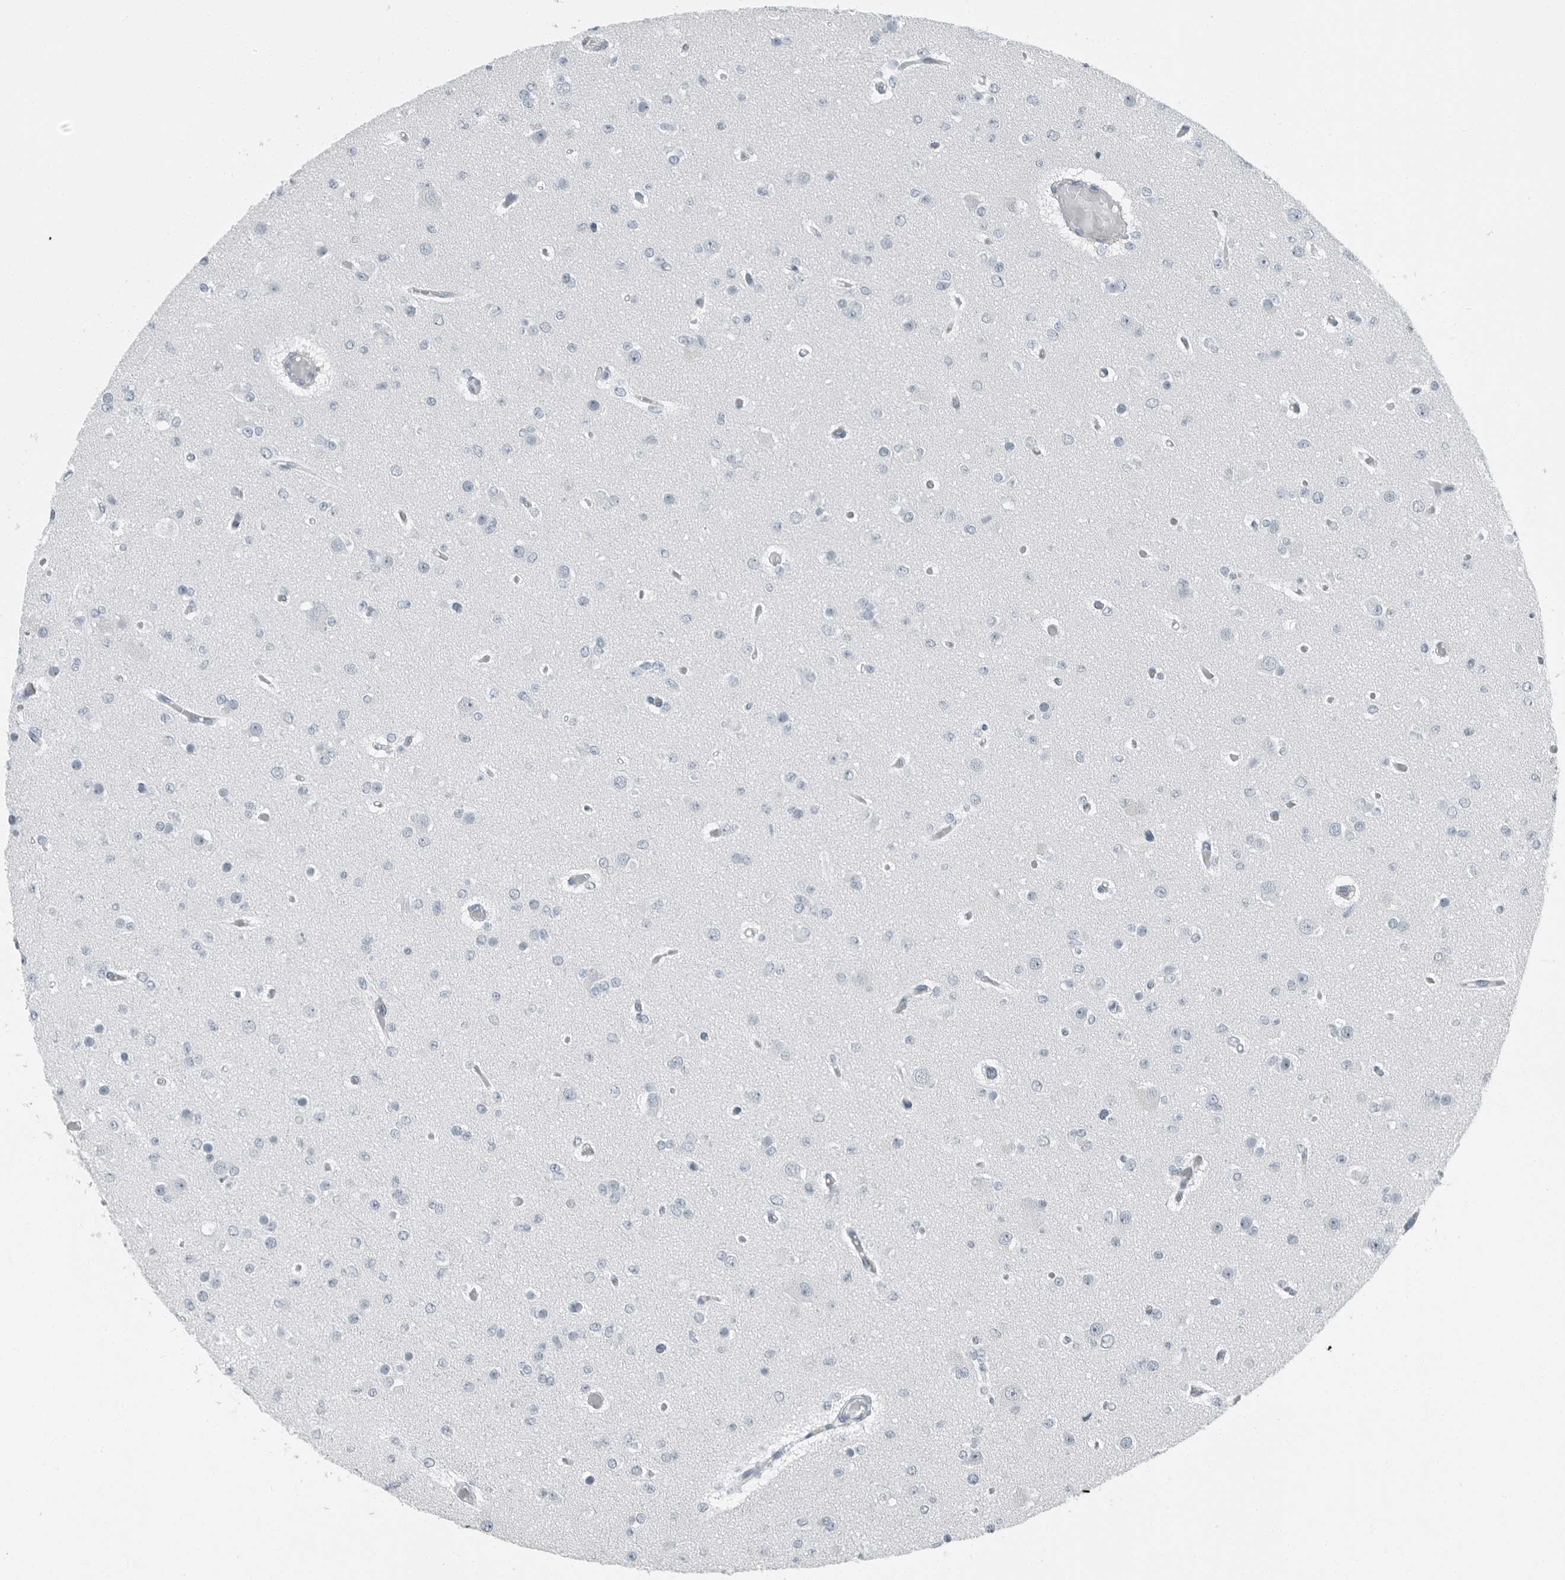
{"staining": {"intensity": "negative", "quantity": "none", "location": "none"}, "tissue": "glioma", "cell_type": "Tumor cells", "image_type": "cancer", "snomed": [{"axis": "morphology", "description": "Glioma, malignant, Low grade"}, {"axis": "topography", "description": "Brain"}], "caption": "Immunohistochemistry image of neoplastic tissue: human malignant glioma (low-grade) stained with DAB shows no significant protein staining in tumor cells.", "gene": "ZPBP2", "patient": {"sex": "female", "age": 22}}